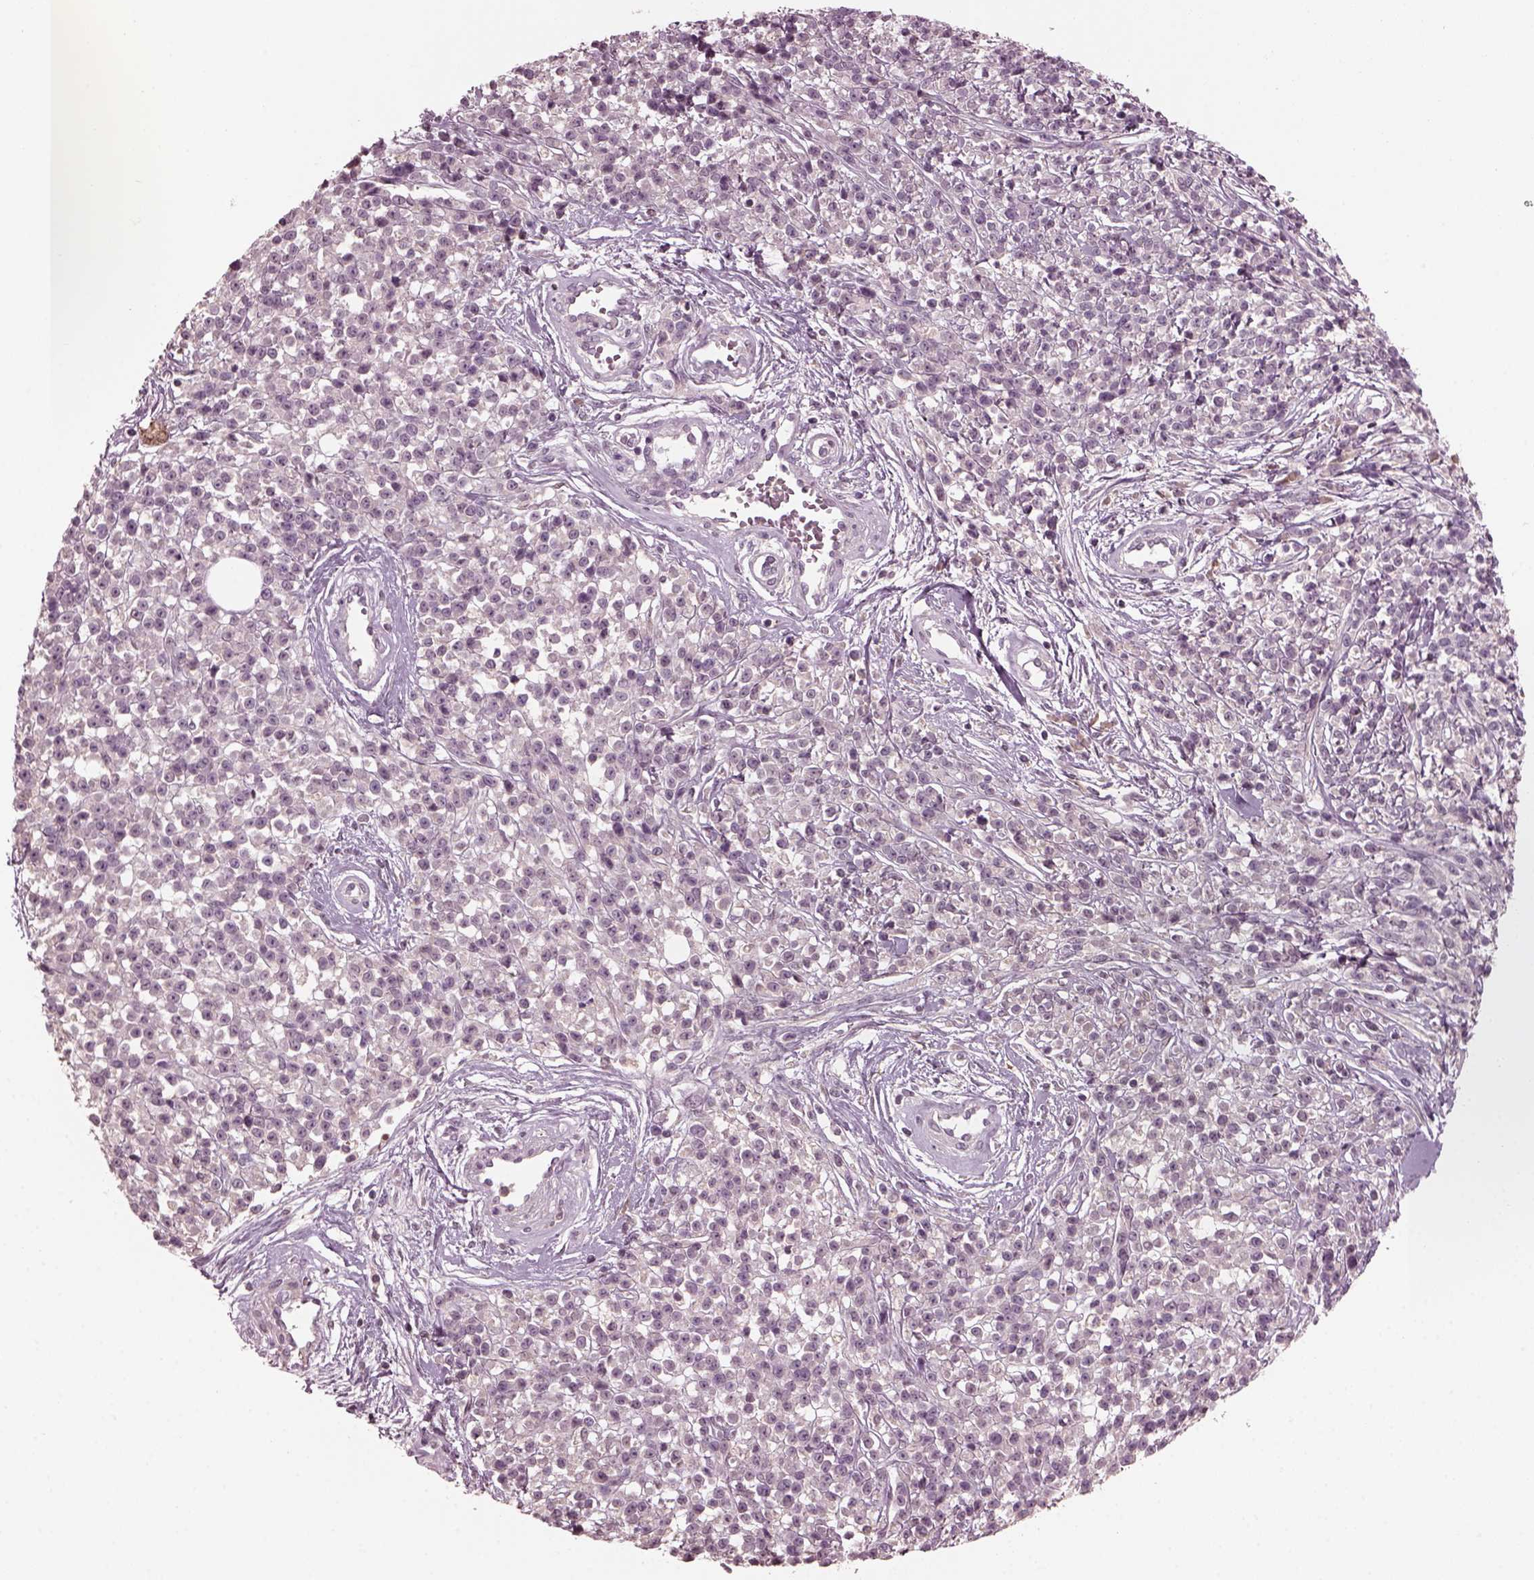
{"staining": {"intensity": "negative", "quantity": "none", "location": "none"}, "tissue": "melanoma", "cell_type": "Tumor cells", "image_type": "cancer", "snomed": [{"axis": "morphology", "description": "Malignant melanoma, NOS"}, {"axis": "topography", "description": "Skin"}, {"axis": "topography", "description": "Skin of trunk"}], "caption": "Immunohistochemistry (IHC) of melanoma exhibits no positivity in tumor cells.", "gene": "PORCN", "patient": {"sex": "male", "age": 74}}